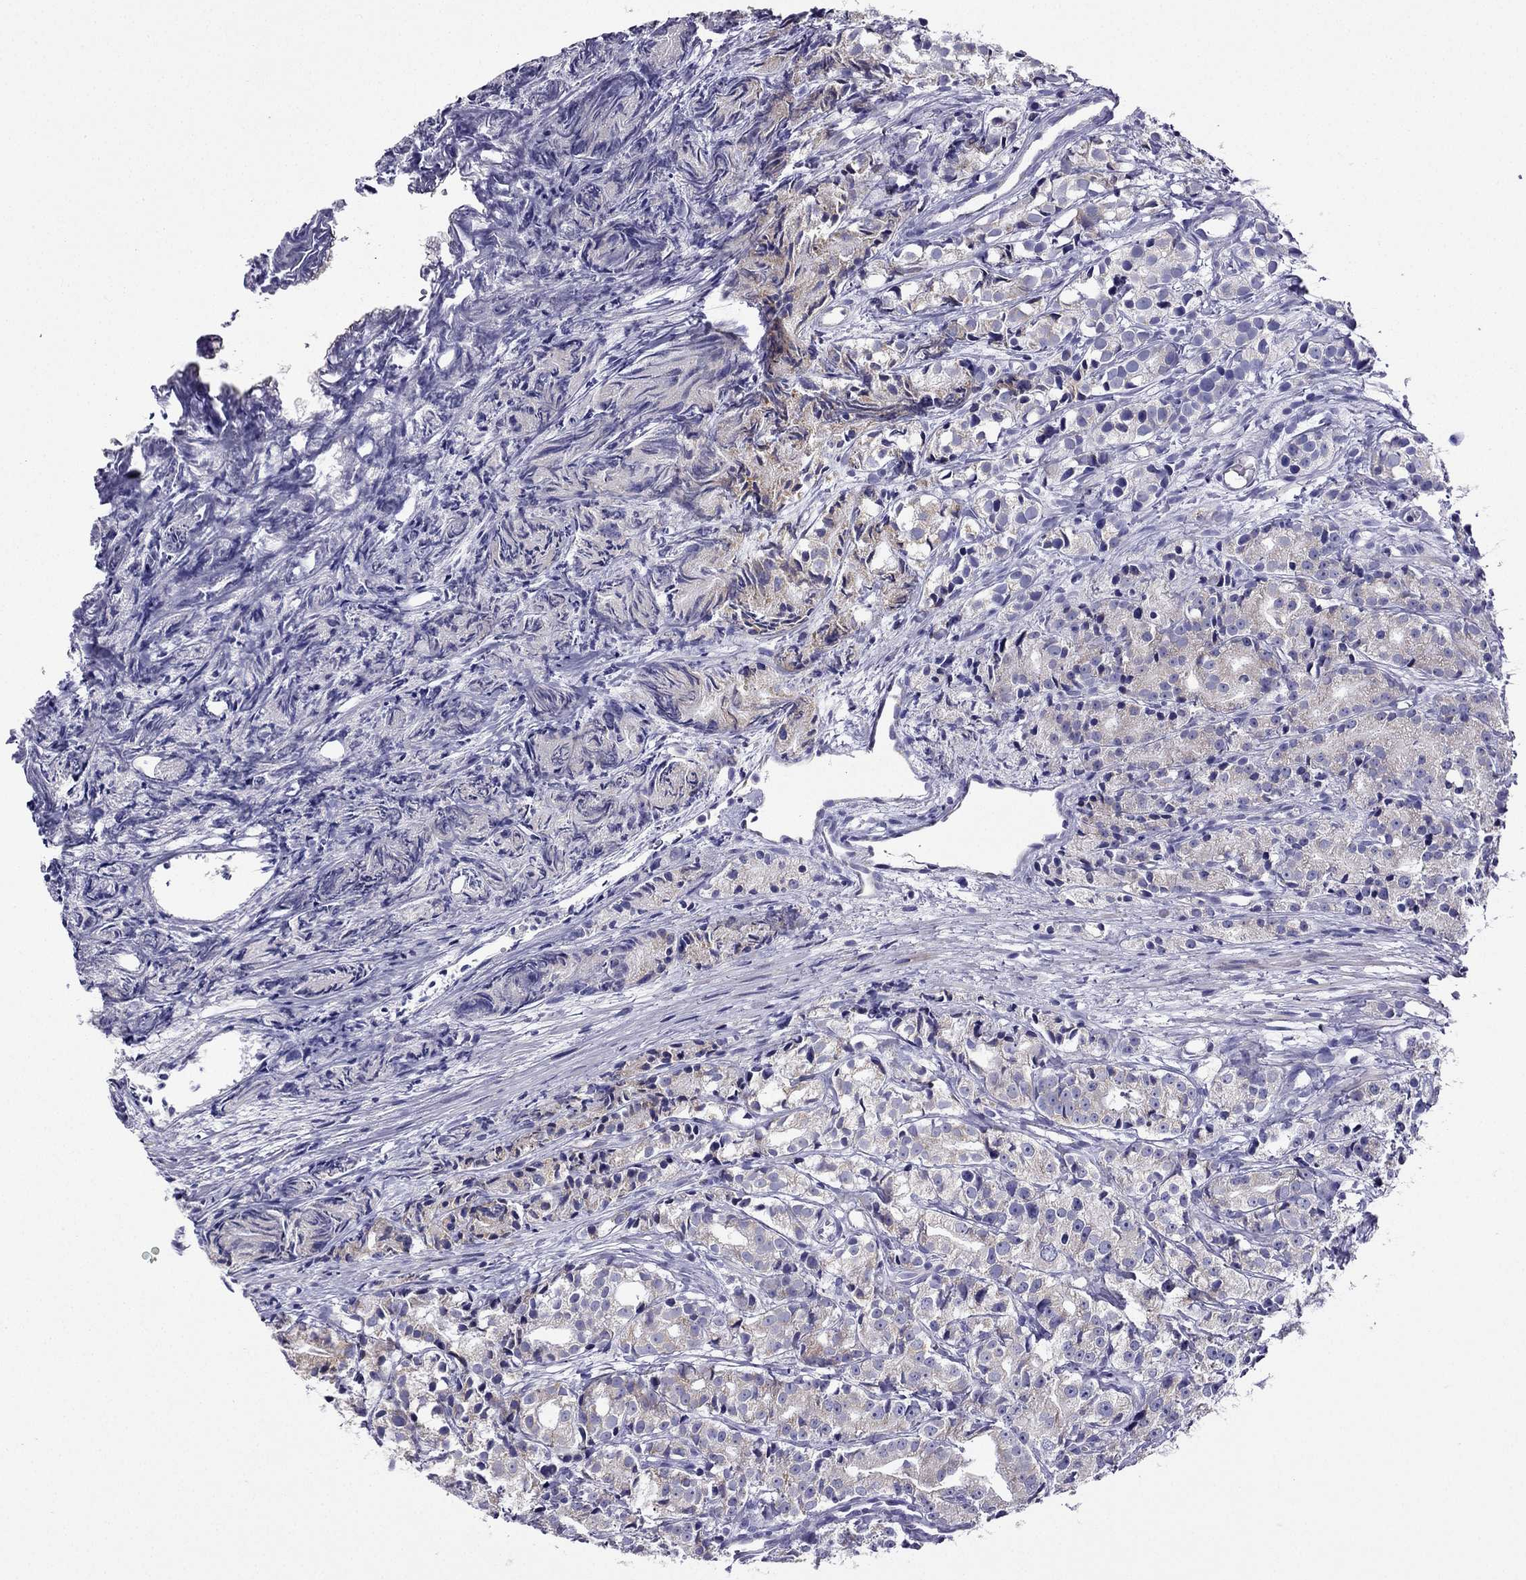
{"staining": {"intensity": "moderate", "quantity": "<25%", "location": "cytoplasmic/membranous"}, "tissue": "prostate cancer", "cell_type": "Tumor cells", "image_type": "cancer", "snomed": [{"axis": "morphology", "description": "Adenocarcinoma, Medium grade"}, {"axis": "topography", "description": "Prostate"}], "caption": "Protein analysis of prostate cancer (adenocarcinoma (medium-grade)) tissue demonstrates moderate cytoplasmic/membranous expression in approximately <25% of tumor cells. The staining is performed using DAB (3,3'-diaminobenzidine) brown chromogen to label protein expression. The nuclei are counter-stained blue using hematoxylin.", "gene": "KIF5A", "patient": {"sex": "male", "age": 74}}